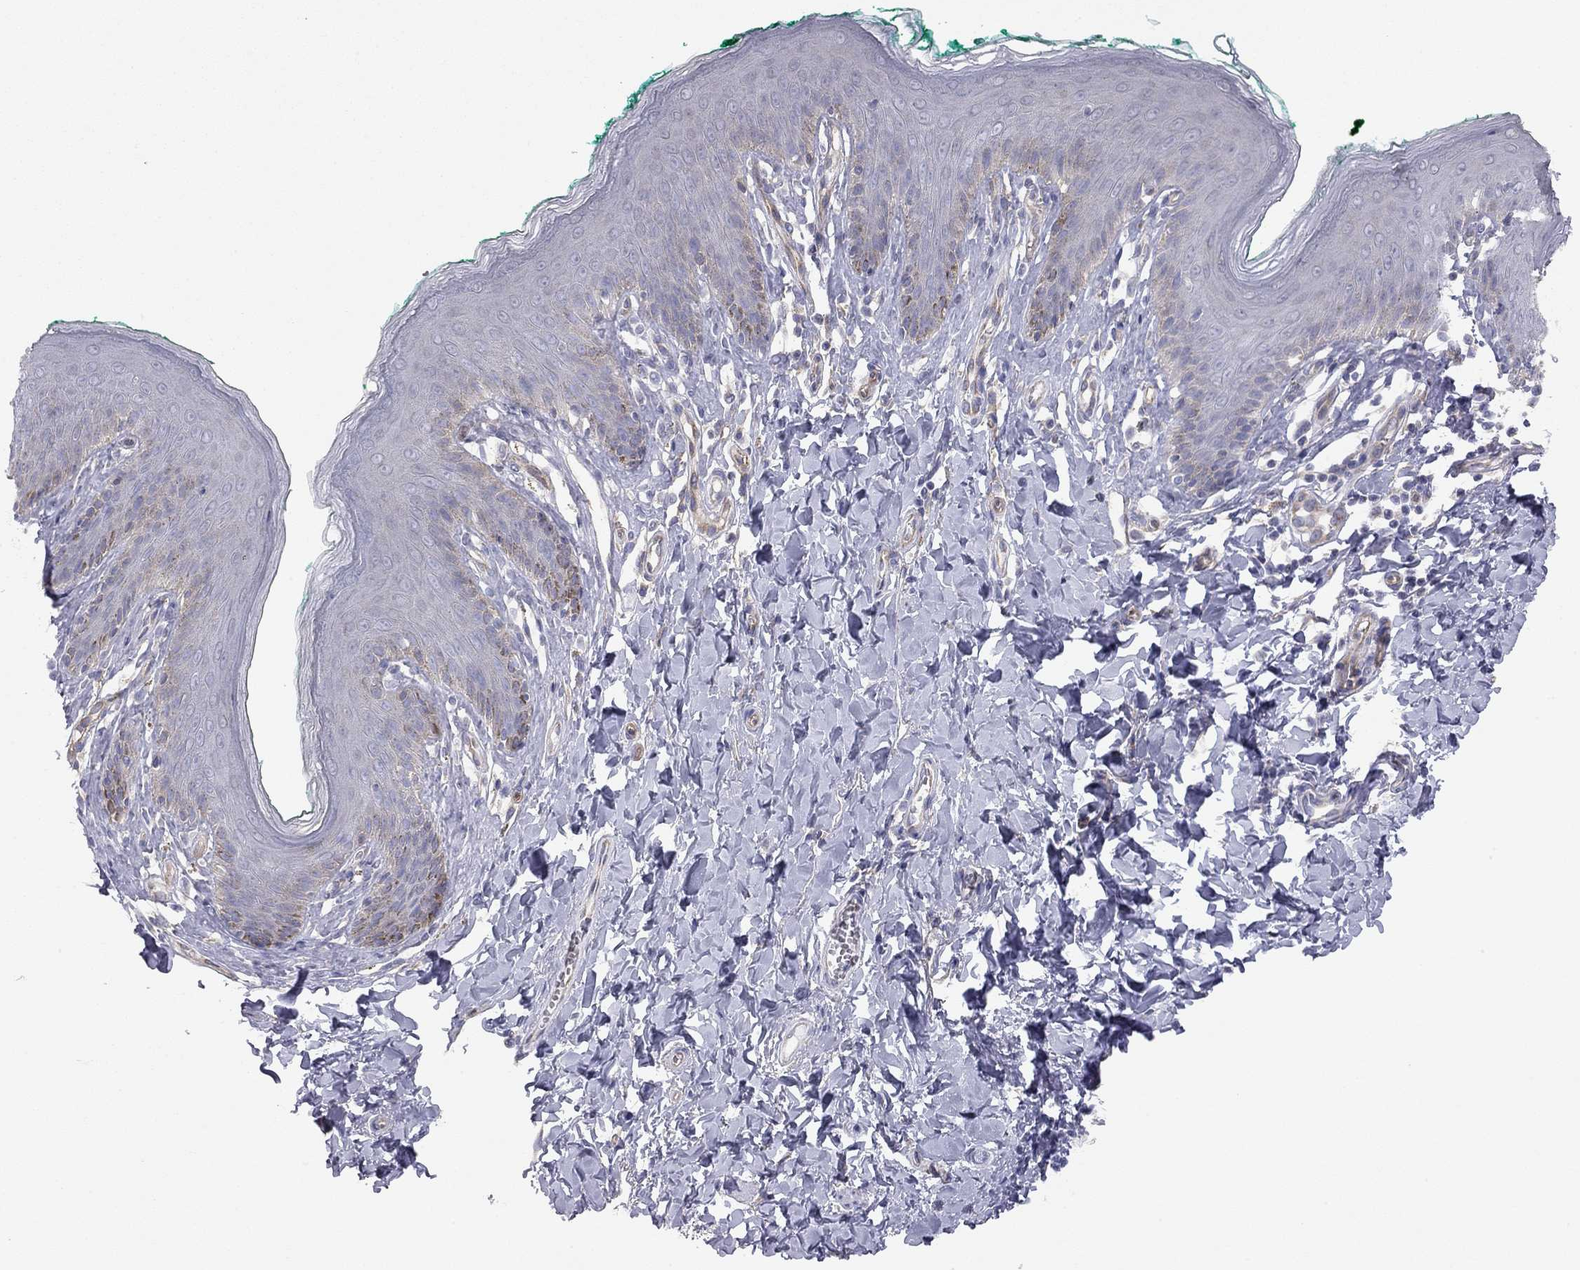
{"staining": {"intensity": "negative", "quantity": "none", "location": "none"}, "tissue": "skin", "cell_type": "Epidermal cells", "image_type": "normal", "snomed": [{"axis": "morphology", "description": "Normal tissue, NOS"}, {"axis": "topography", "description": "Vulva"}], "caption": "This histopathology image is of normal skin stained with immunohistochemistry to label a protein in brown with the nuclei are counter-stained blue. There is no positivity in epidermal cells.", "gene": "GPRC5B", "patient": {"sex": "female", "age": 66}}